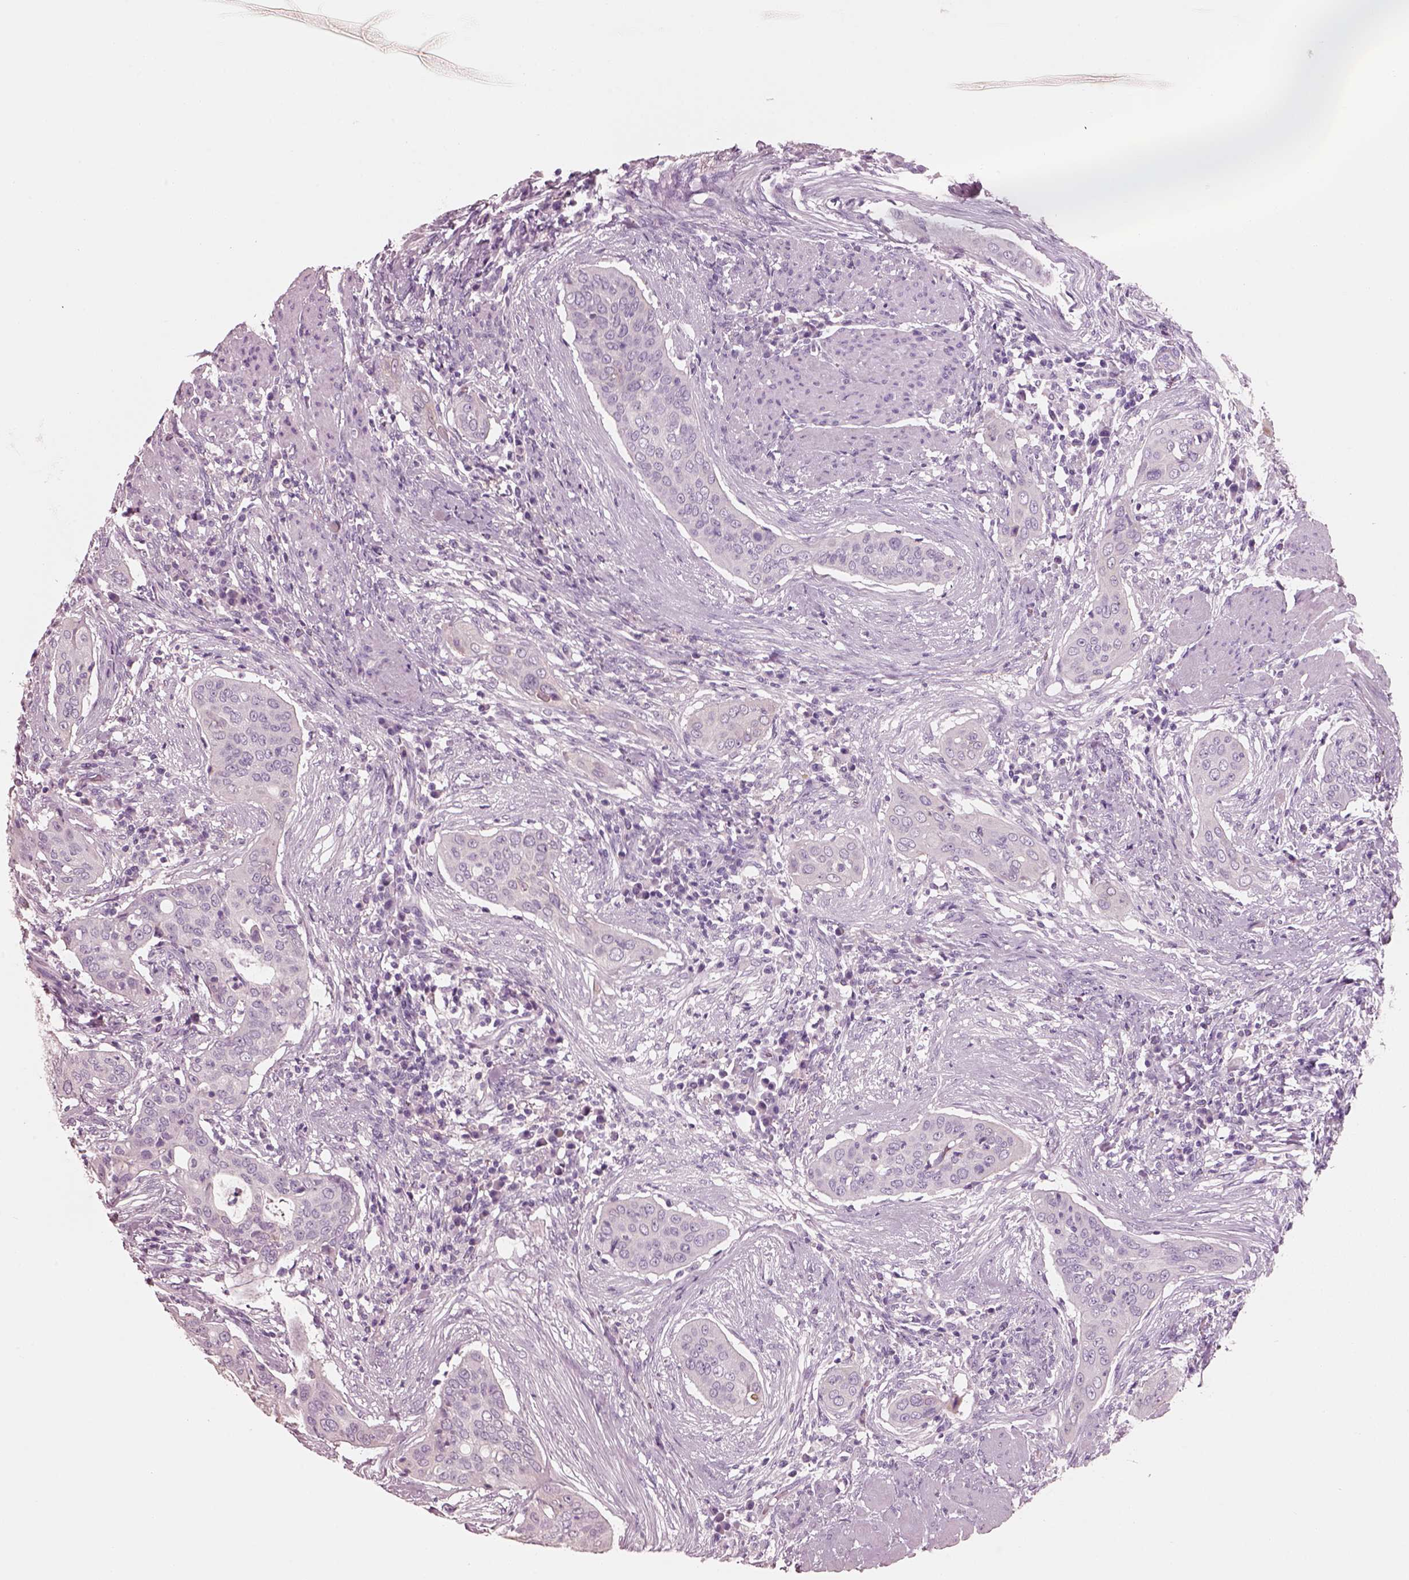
{"staining": {"intensity": "negative", "quantity": "none", "location": "none"}, "tissue": "urothelial cancer", "cell_type": "Tumor cells", "image_type": "cancer", "snomed": [{"axis": "morphology", "description": "Urothelial carcinoma, High grade"}, {"axis": "topography", "description": "Urinary bladder"}], "caption": "The micrograph reveals no staining of tumor cells in high-grade urothelial carcinoma.", "gene": "PNOC", "patient": {"sex": "male", "age": 82}}